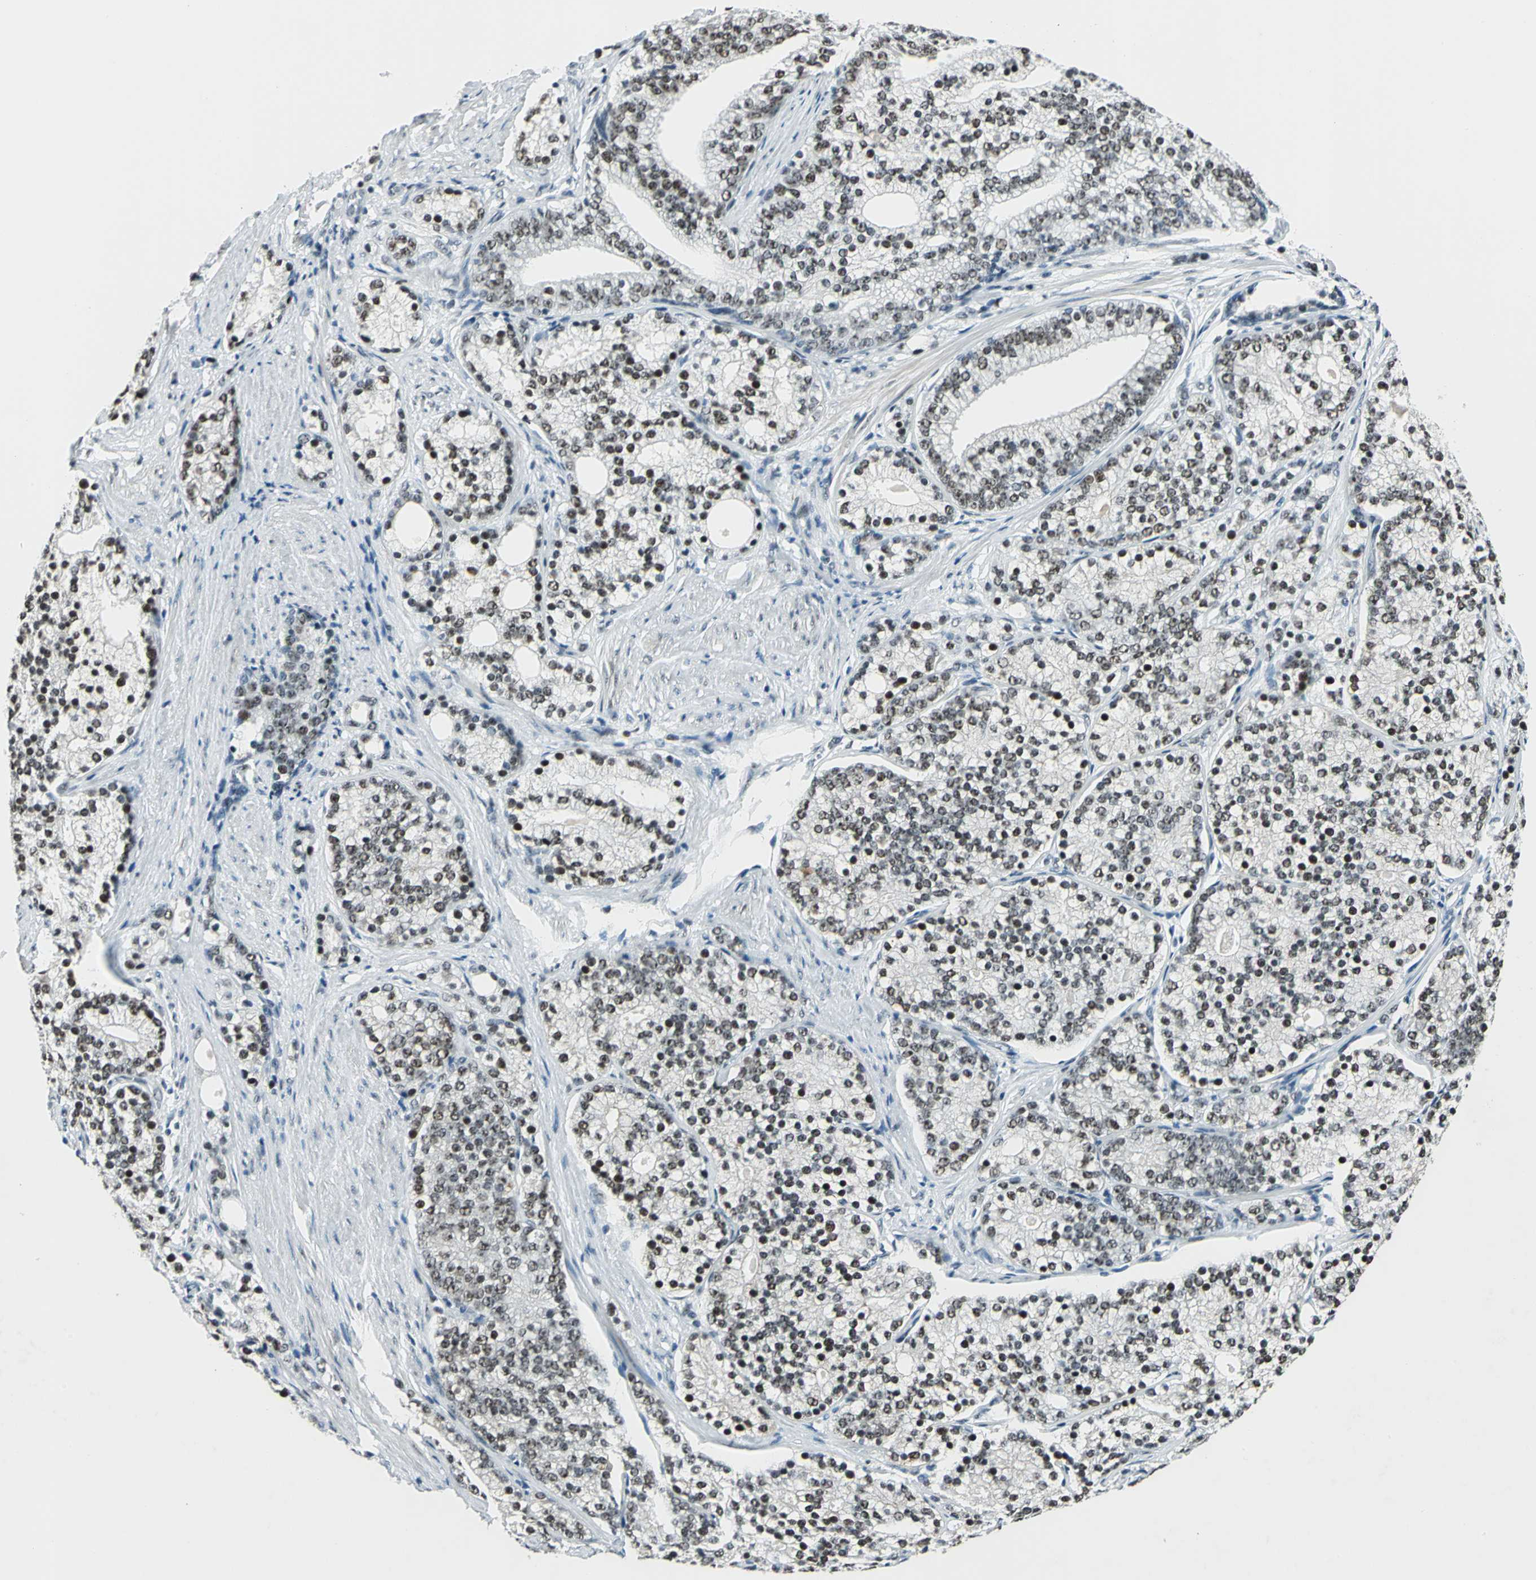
{"staining": {"intensity": "strong", "quantity": ">75%", "location": "nuclear"}, "tissue": "prostate cancer", "cell_type": "Tumor cells", "image_type": "cancer", "snomed": [{"axis": "morphology", "description": "Adenocarcinoma, Low grade"}, {"axis": "topography", "description": "Prostate"}], "caption": "A histopathology image showing strong nuclear expression in about >75% of tumor cells in low-grade adenocarcinoma (prostate), as visualized by brown immunohistochemical staining.", "gene": "KAT6B", "patient": {"sex": "male", "age": 71}}